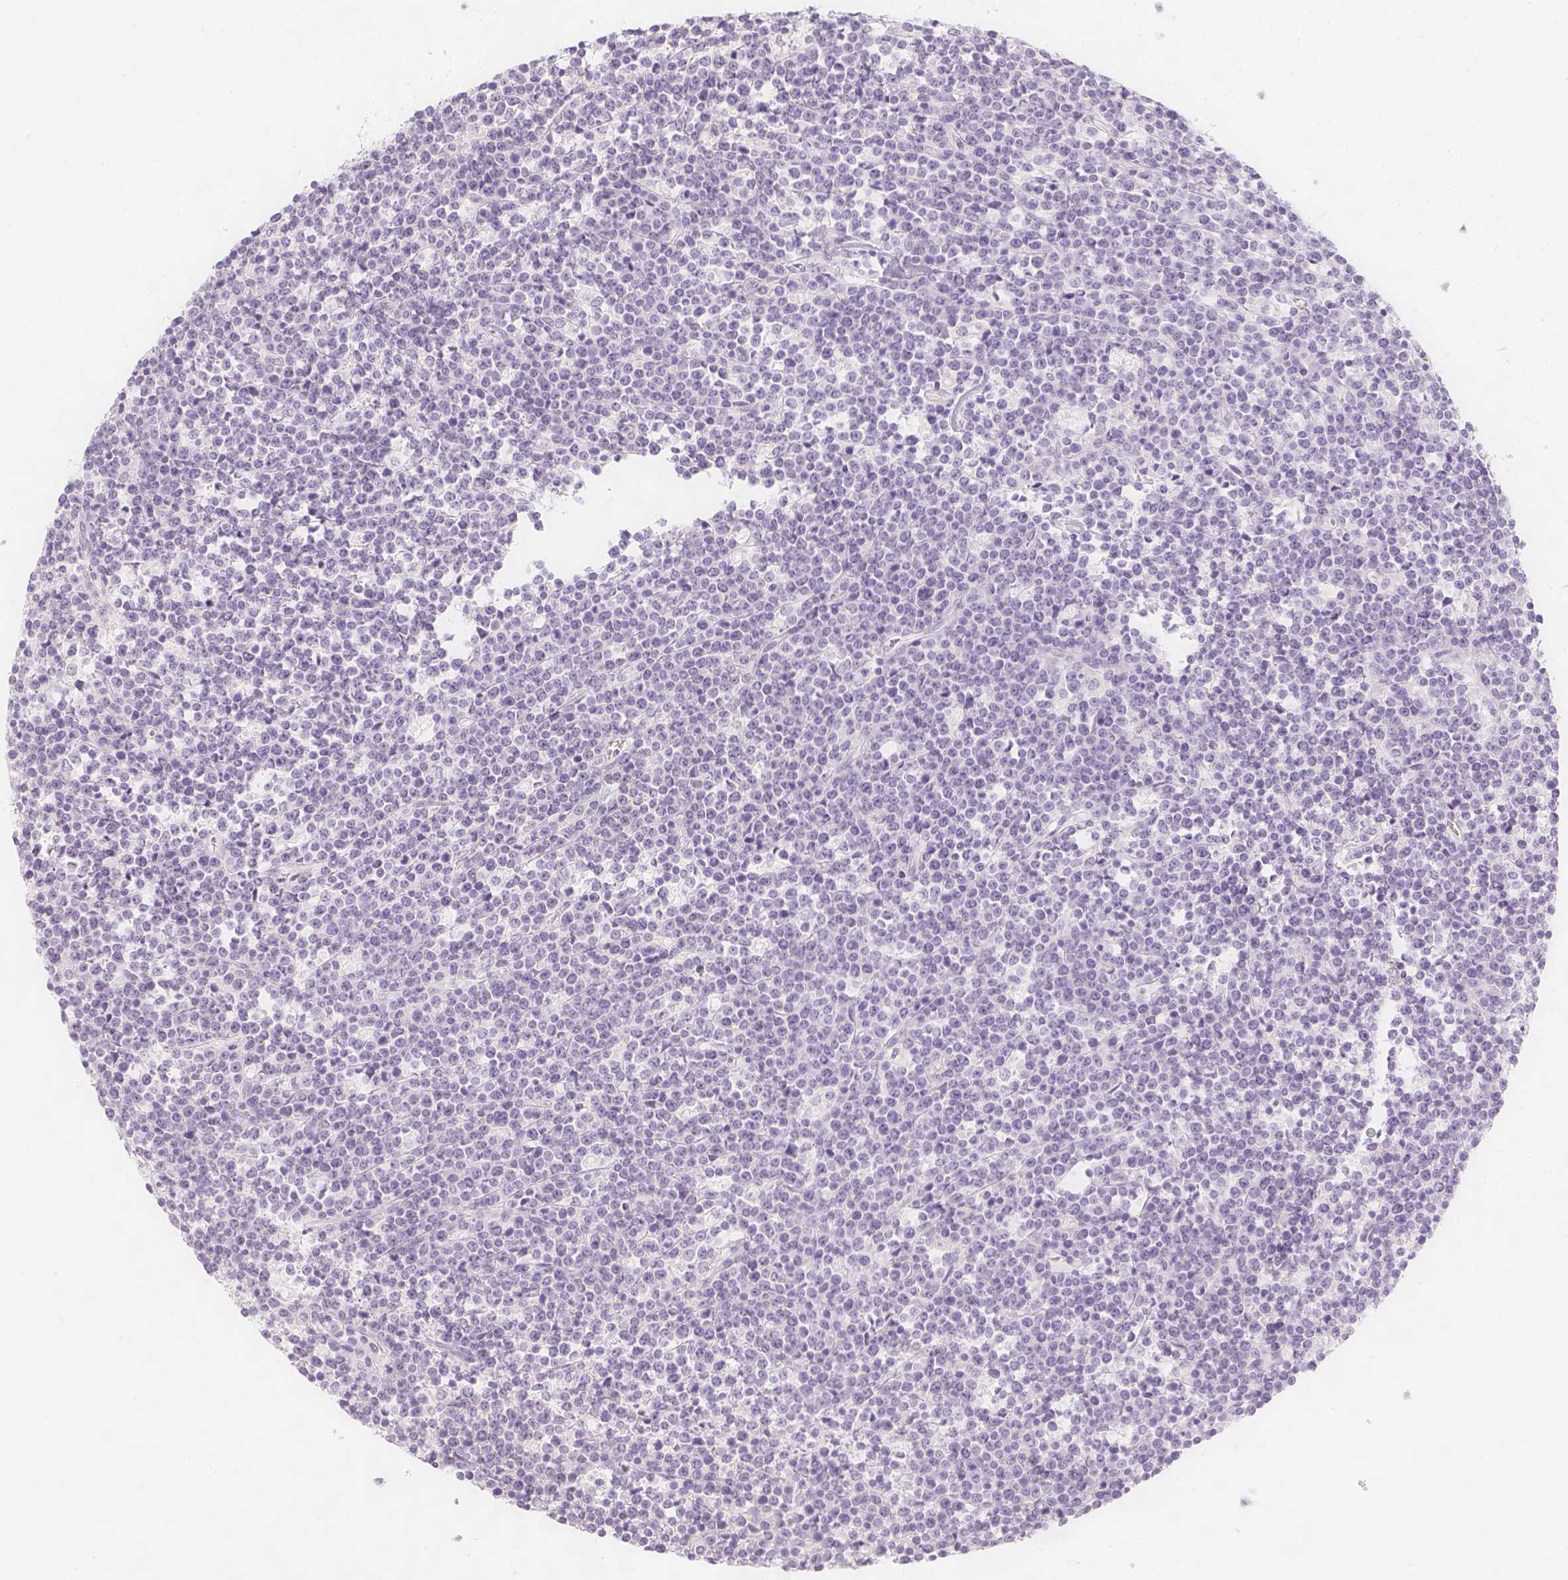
{"staining": {"intensity": "negative", "quantity": "none", "location": "none"}, "tissue": "lymphoma", "cell_type": "Tumor cells", "image_type": "cancer", "snomed": [{"axis": "morphology", "description": "Malignant lymphoma, non-Hodgkin's type, High grade"}, {"axis": "topography", "description": "Ovary"}], "caption": "High-grade malignant lymphoma, non-Hodgkin's type was stained to show a protein in brown. There is no significant expression in tumor cells.", "gene": "SLC18A1", "patient": {"sex": "female", "age": 56}}